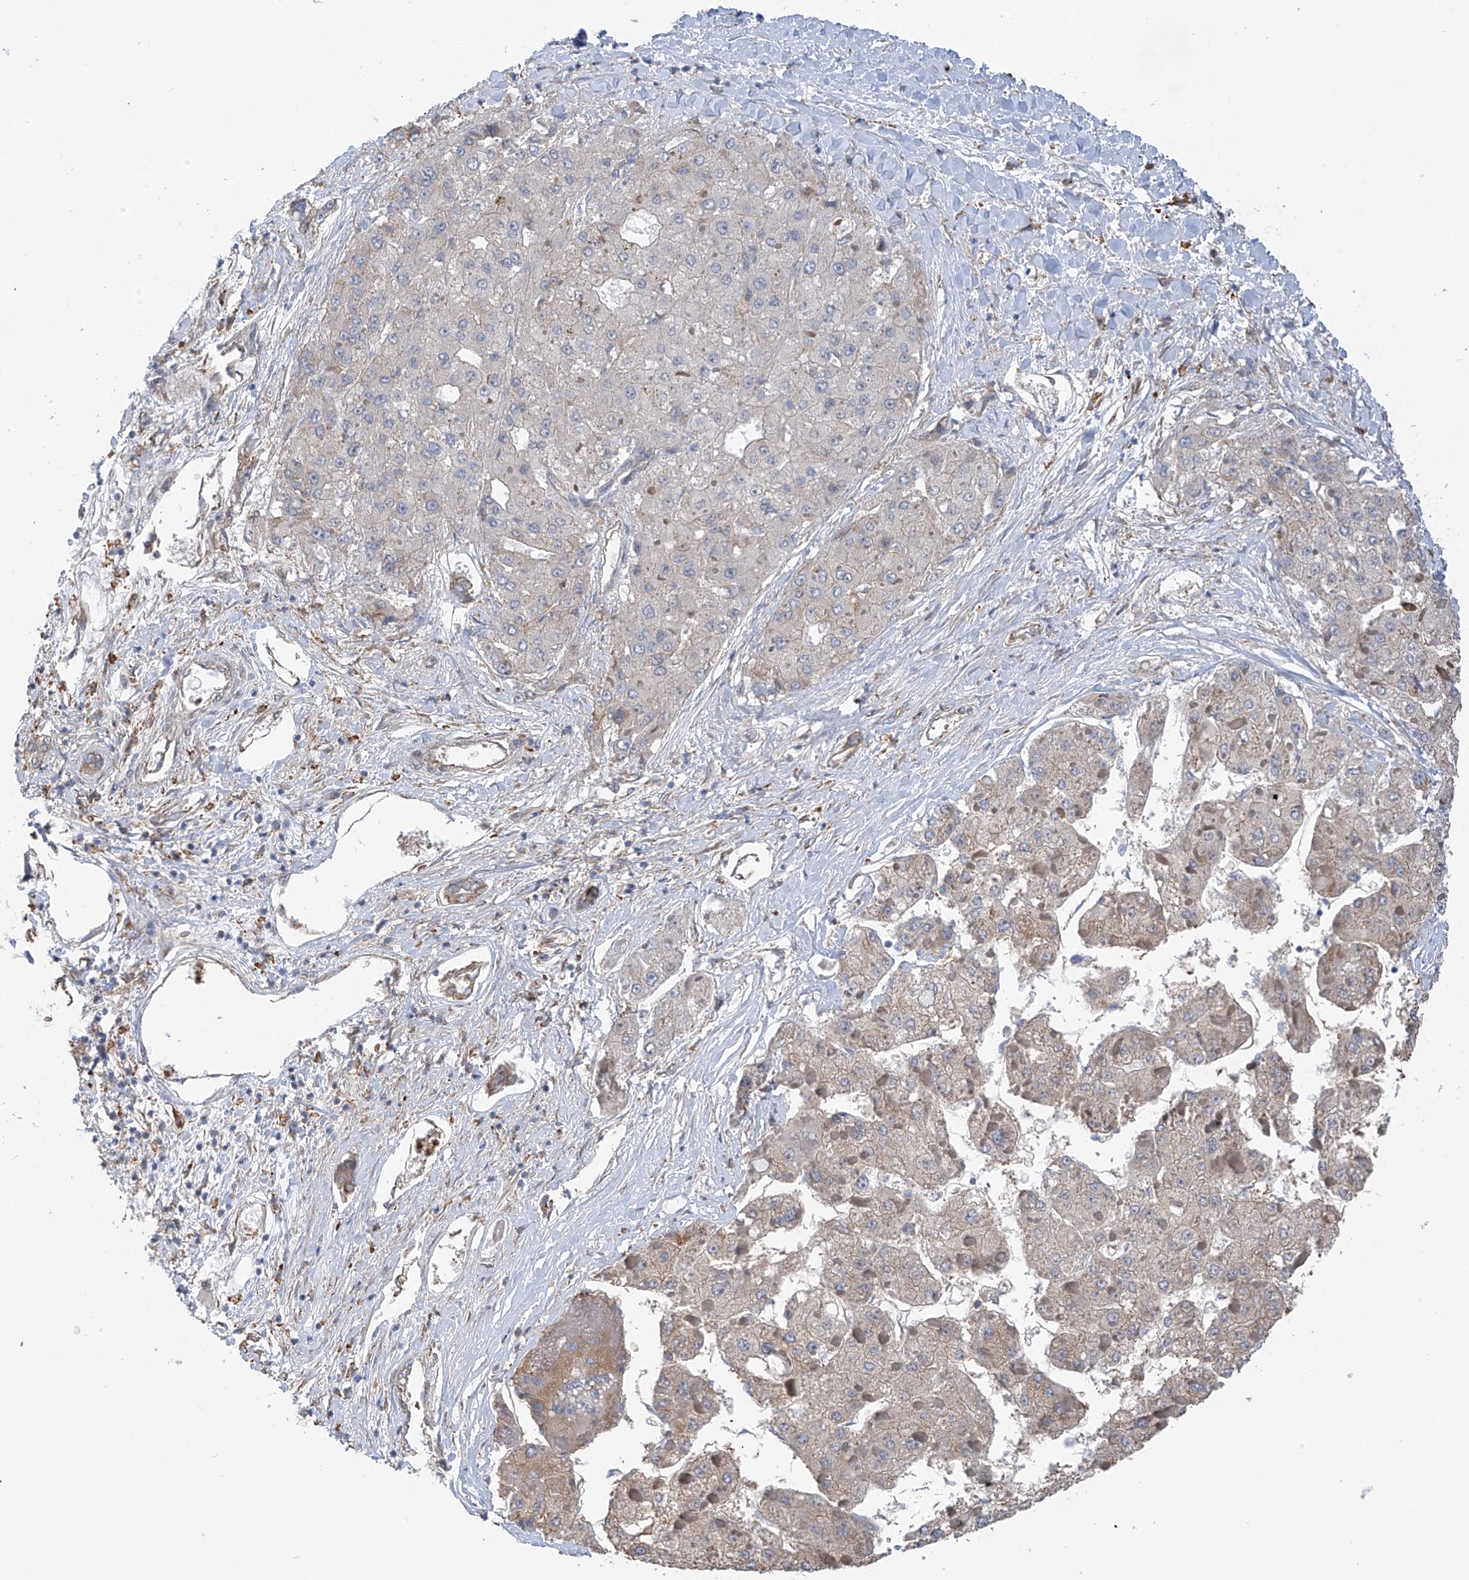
{"staining": {"intensity": "weak", "quantity": "<25%", "location": "cytoplasmic/membranous"}, "tissue": "liver cancer", "cell_type": "Tumor cells", "image_type": "cancer", "snomed": [{"axis": "morphology", "description": "Carcinoma, Hepatocellular, NOS"}, {"axis": "topography", "description": "Liver"}], "caption": "The IHC image has no significant positivity in tumor cells of liver hepatocellular carcinoma tissue.", "gene": "ZNF189", "patient": {"sex": "female", "age": 73}}